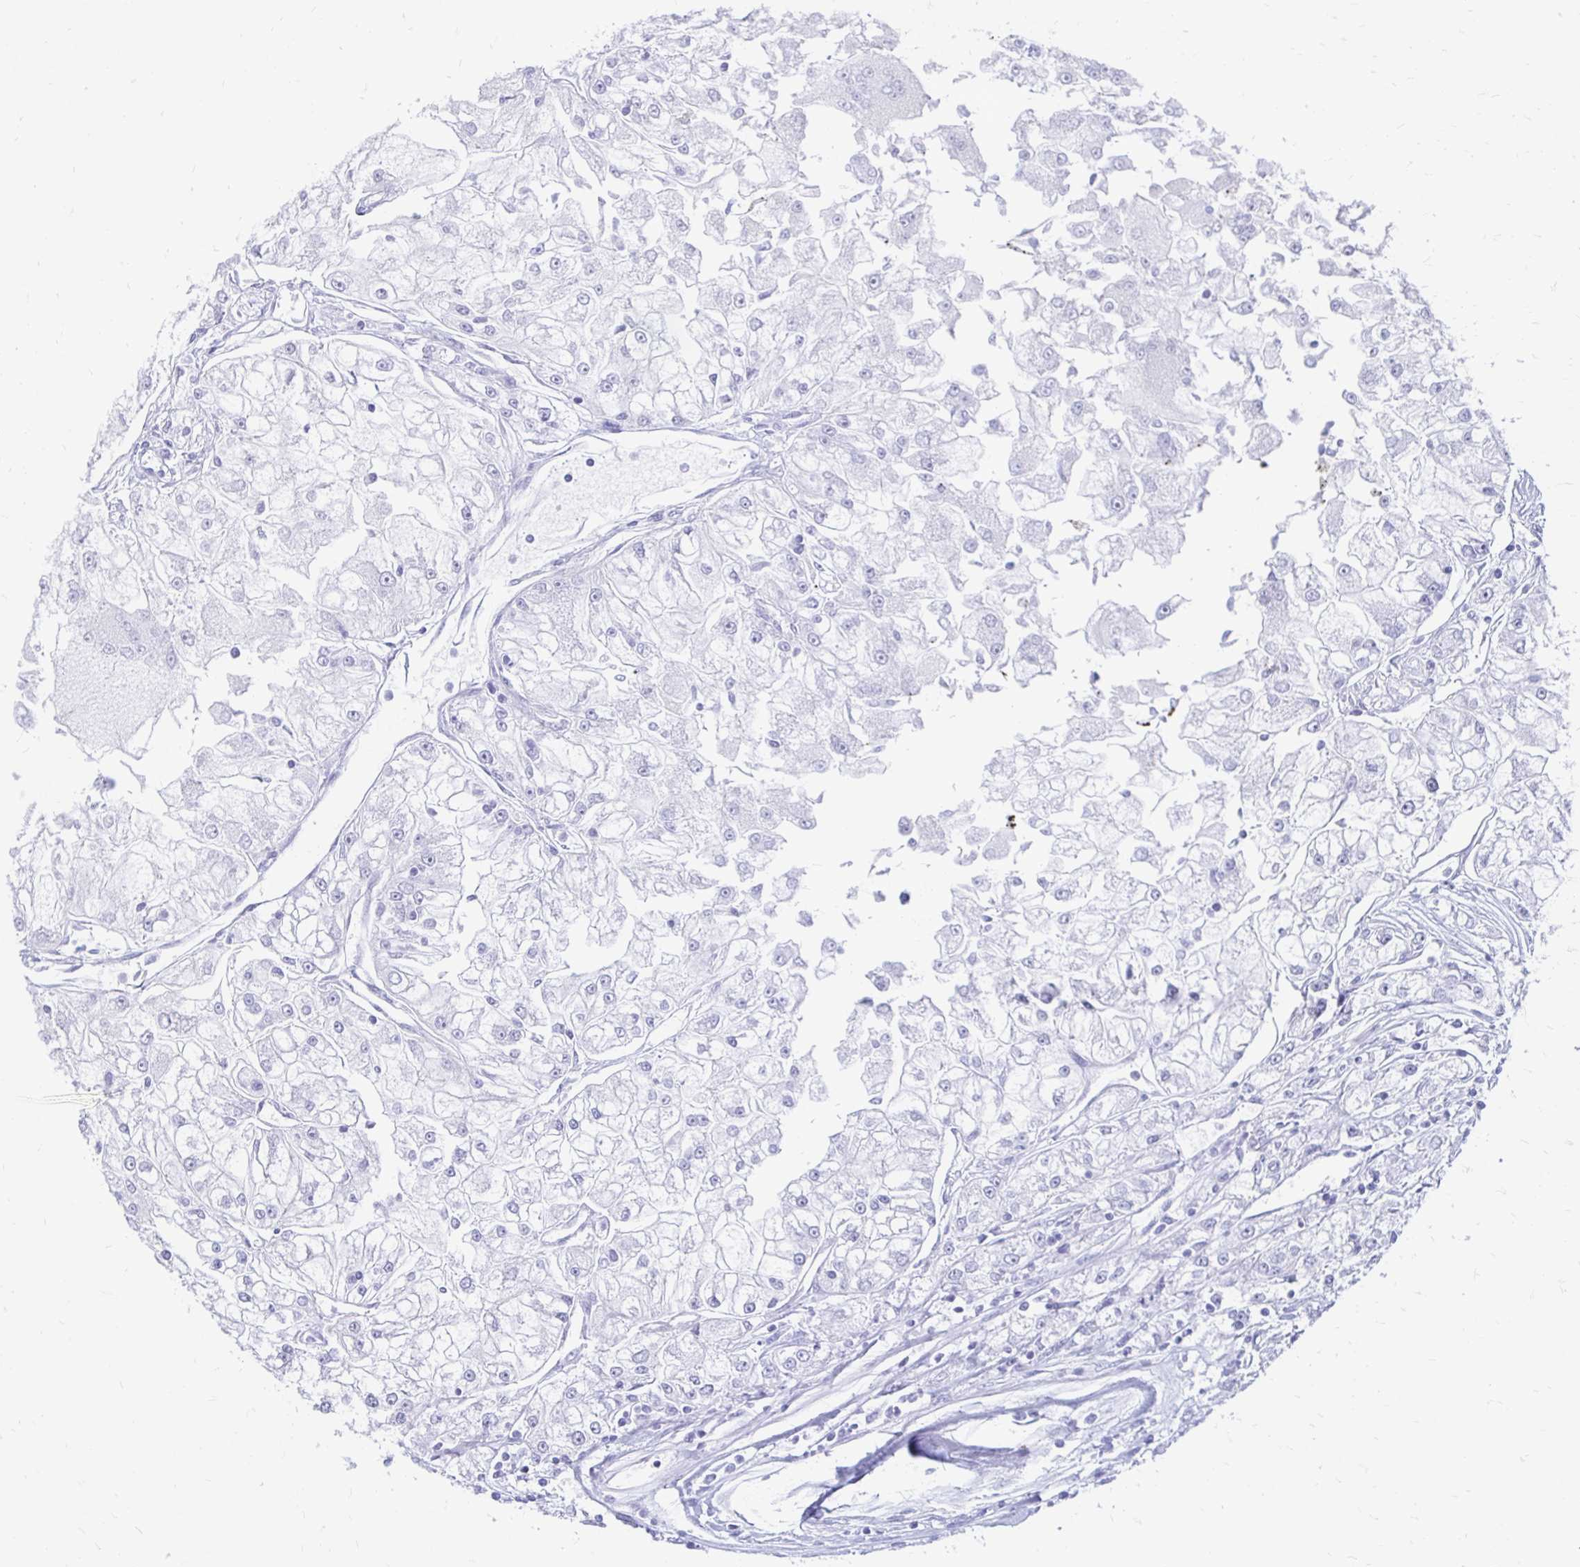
{"staining": {"intensity": "negative", "quantity": "none", "location": "none"}, "tissue": "renal cancer", "cell_type": "Tumor cells", "image_type": "cancer", "snomed": [{"axis": "morphology", "description": "Adenocarcinoma, NOS"}, {"axis": "topography", "description": "Kidney"}], "caption": "This image is of adenocarcinoma (renal) stained with immunohistochemistry to label a protein in brown with the nuclei are counter-stained blue. There is no expression in tumor cells.", "gene": "PEG10", "patient": {"sex": "female", "age": 72}}